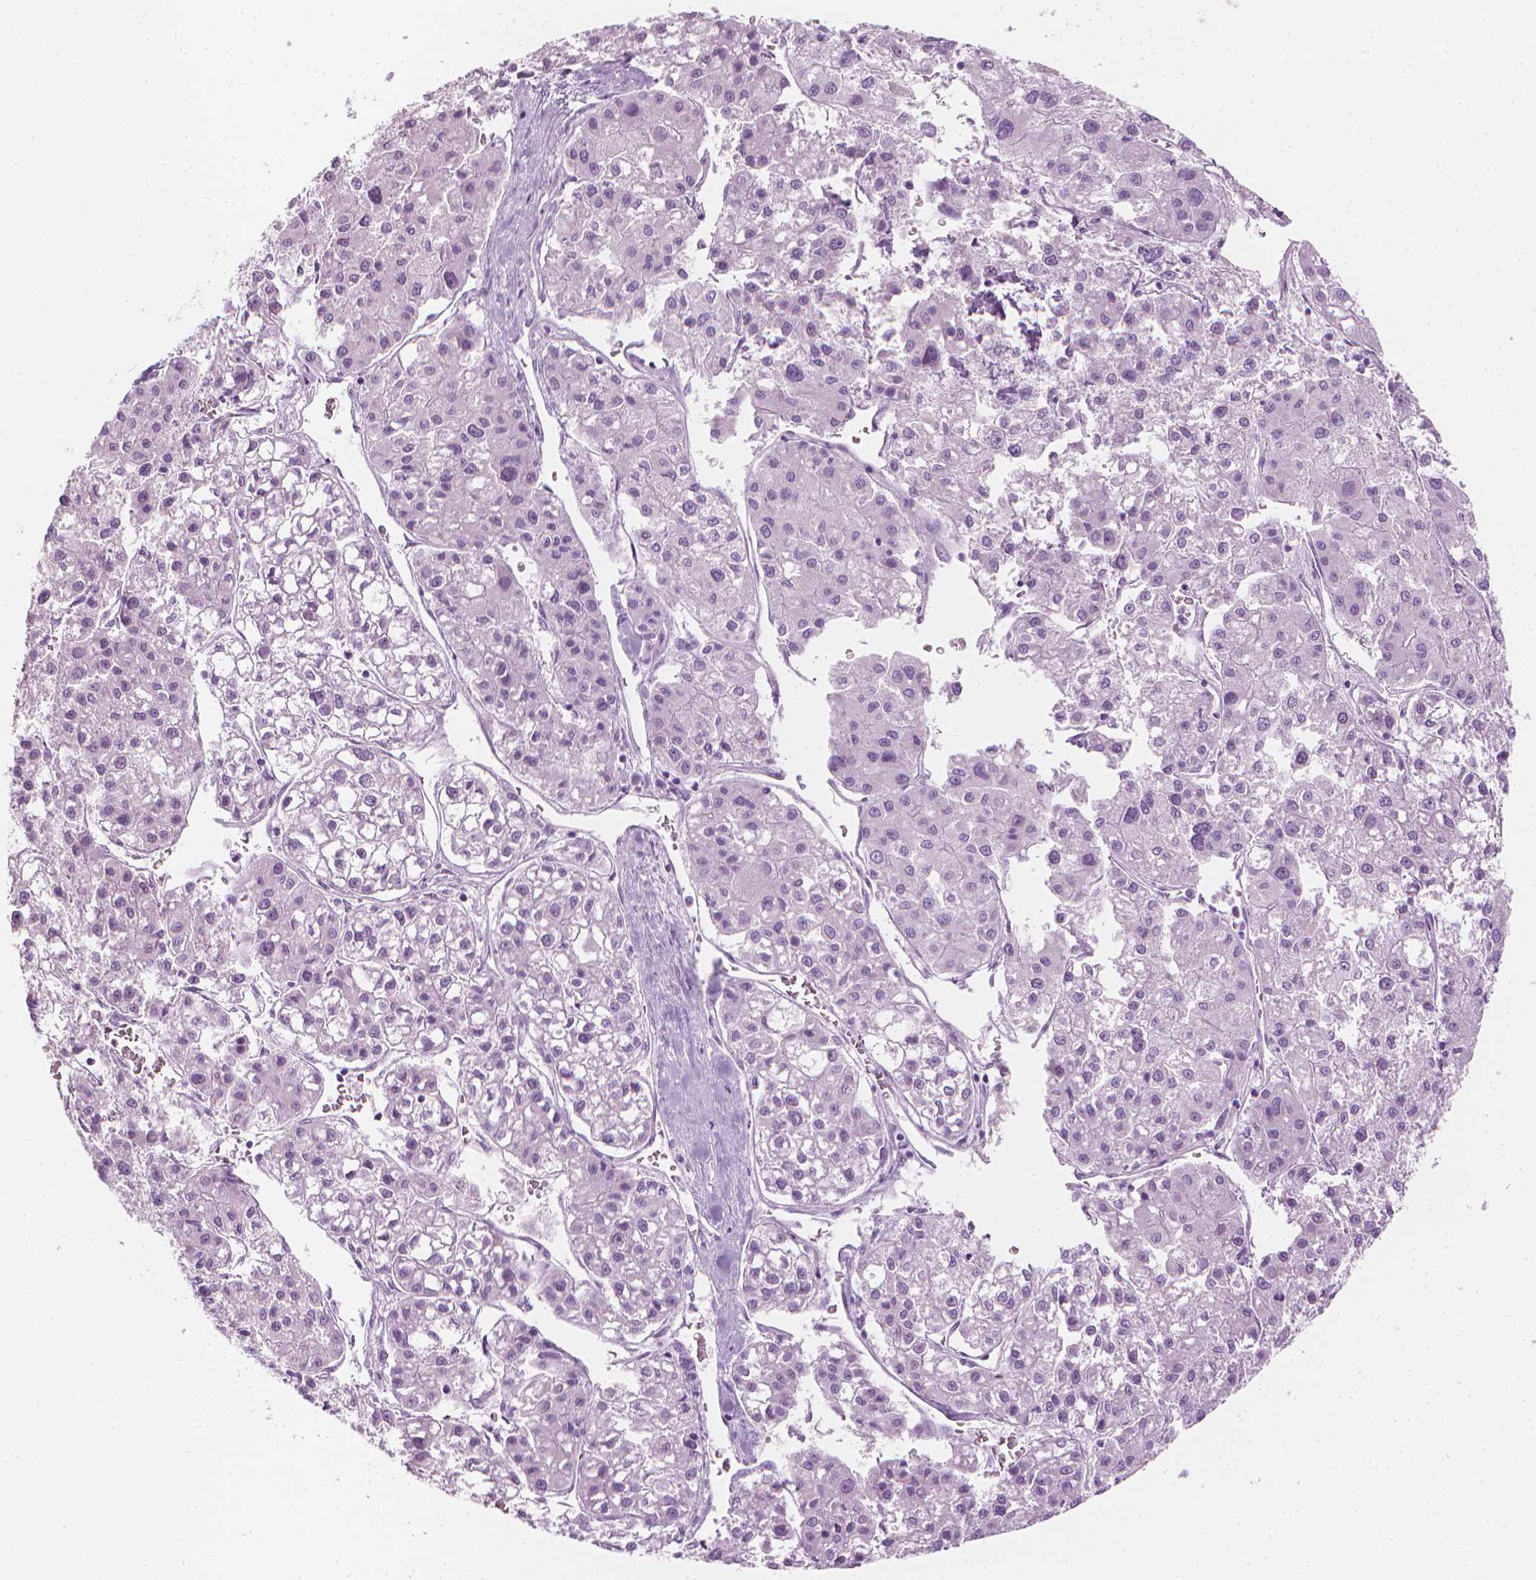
{"staining": {"intensity": "negative", "quantity": "none", "location": "none"}, "tissue": "liver cancer", "cell_type": "Tumor cells", "image_type": "cancer", "snomed": [{"axis": "morphology", "description": "Carcinoma, Hepatocellular, NOS"}, {"axis": "topography", "description": "Liver"}], "caption": "Hepatocellular carcinoma (liver) was stained to show a protein in brown. There is no significant staining in tumor cells. (Stains: DAB IHC with hematoxylin counter stain, Microscopy: brightfield microscopy at high magnification).", "gene": "SCG3", "patient": {"sex": "male", "age": 73}}